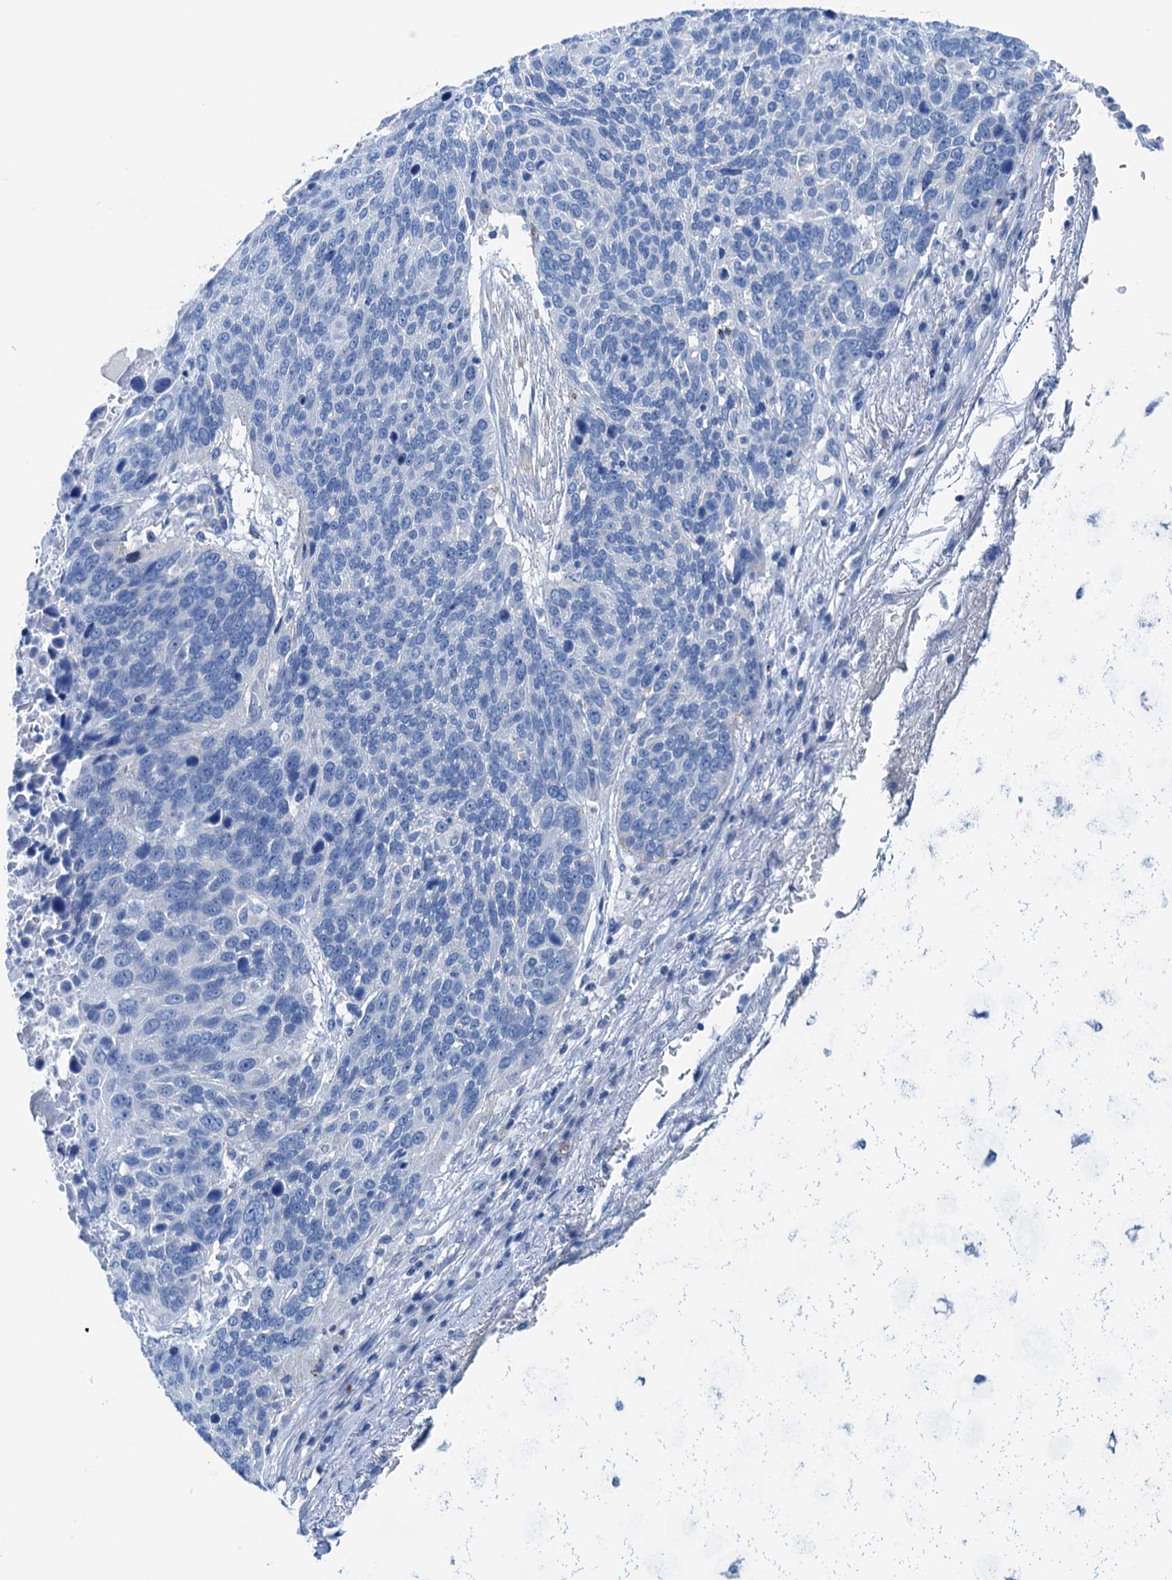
{"staining": {"intensity": "negative", "quantity": "none", "location": "none"}, "tissue": "lung cancer", "cell_type": "Tumor cells", "image_type": "cancer", "snomed": [{"axis": "morphology", "description": "Squamous cell carcinoma, NOS"}, {"axis": "topography", "description": "Lung"}], "caption": "A micrograph of lung cancer (squamous cell carcinoma) stained for a protein demonstrates no brown staining in tumor cells.", "gene": "KNDC1", "patient": {"sex": "male", "age": 66}}